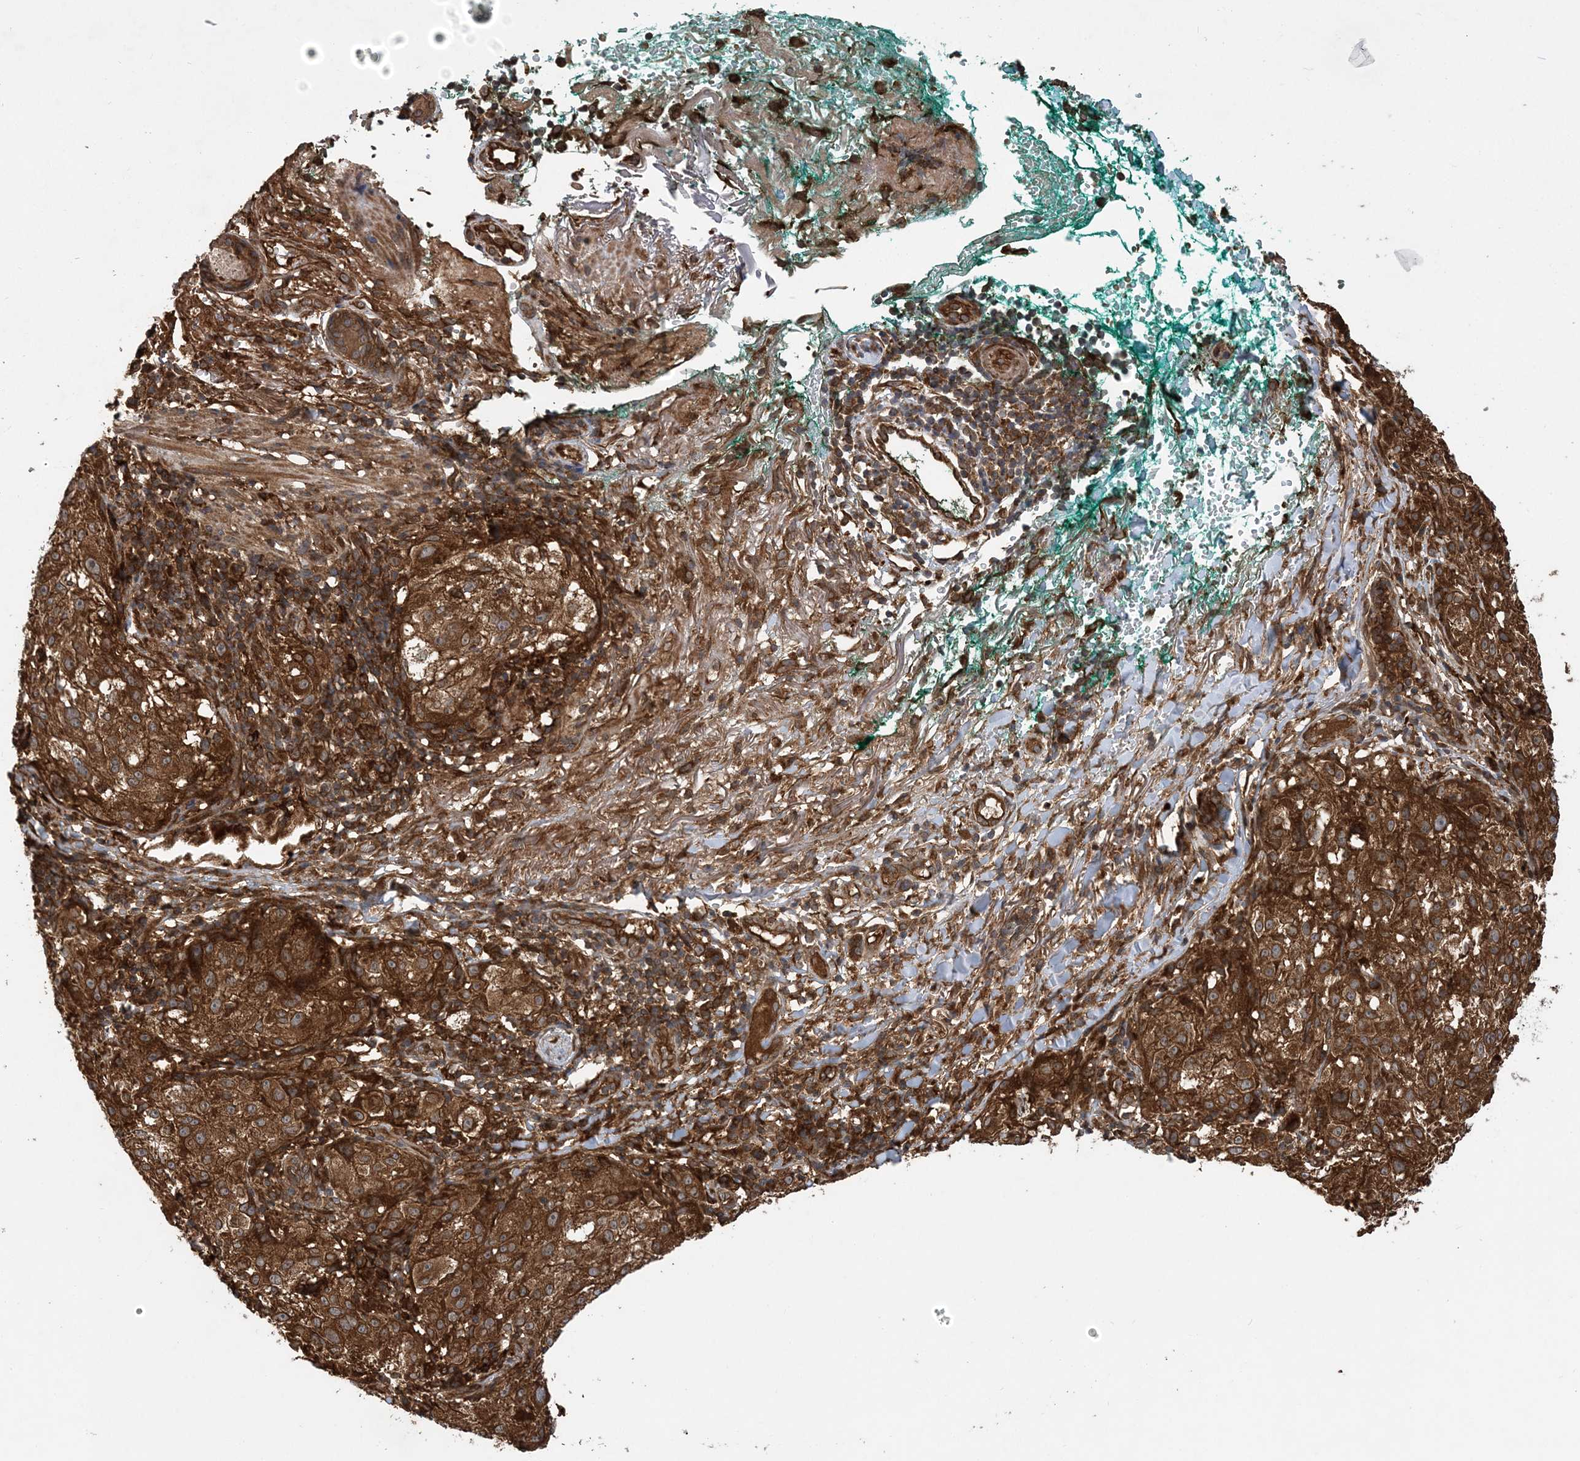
{"staining": {"intensity": "strong", "quantity": ">75%", "location": "cytoplasmic/membranous"}, "tissue": "melanoma", "cell_type": "Tumor cells", "image_type": "cancer", "snomed": [{"axis": "morphology", "description": "Necrosis, NOS"}, {"axis": "morphology", "description": "Malignant melanoma, NOS"}, {"axis": "topography", "description": "Skin"}], "caption": "IHC histopathology image of human melanoma stained for a protein (brown), which demonstrates high levels of strong cytoplasmic/membranous staining in approximately >75% of tumor cells.", "gene": "ATG3", "patient": {"sex": "female", "age": 87}}